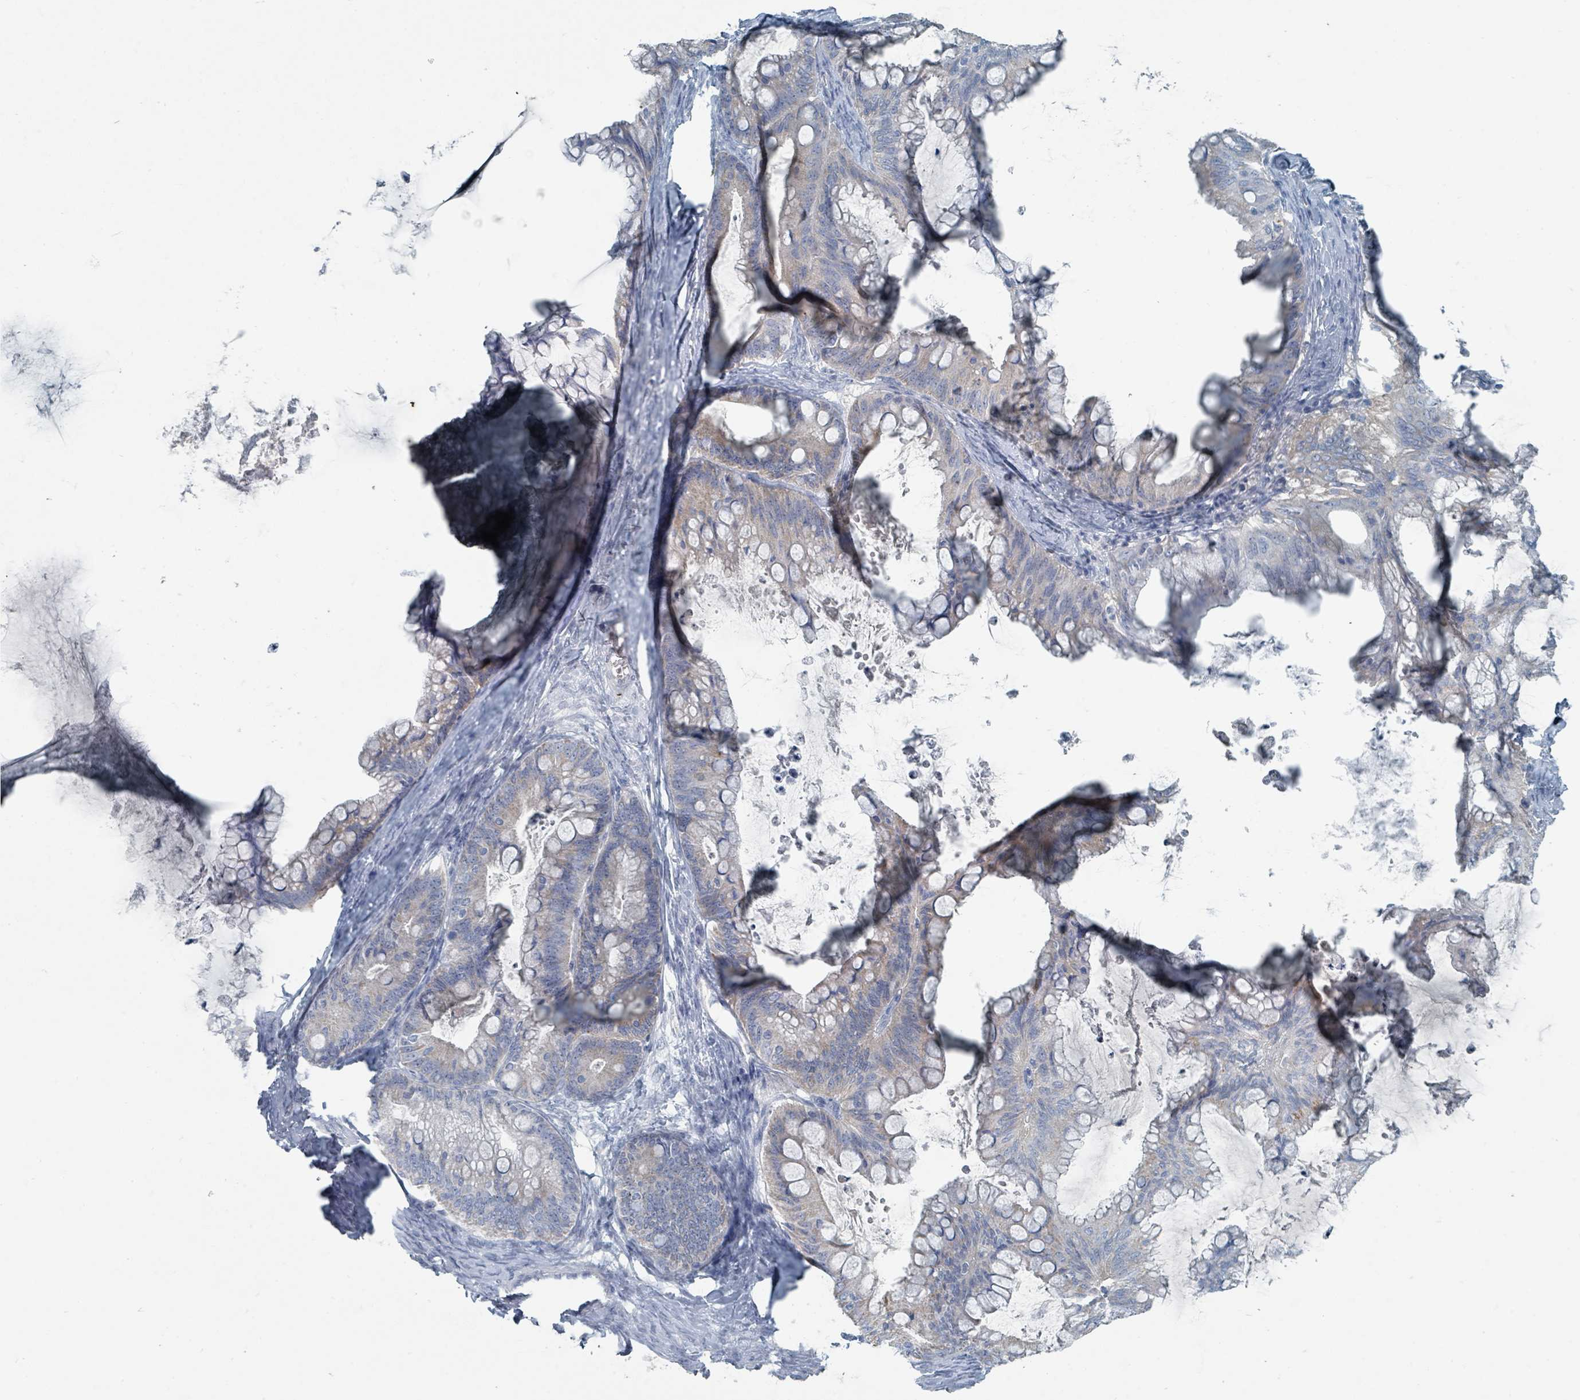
{"staining": {"intensity": "weak", "quantity": "<25%", "location": "cytoplasmic/membranous"}, "tissue": "ovarian cancer", "cell_type": "Tumor cells", "image_type": "cancer", "snomed": [{"axis": "morphology", "description": "Cystadenocarcinoma, mucinous, NOS"}, {"axis": "topography", "description": "Ovary"}], "caption": "Protein analysis of ovarian cancer reveals no significant expression in tumor cells.", "gene": "RASA4", "patient": {"sex": "female", "age": 35}}